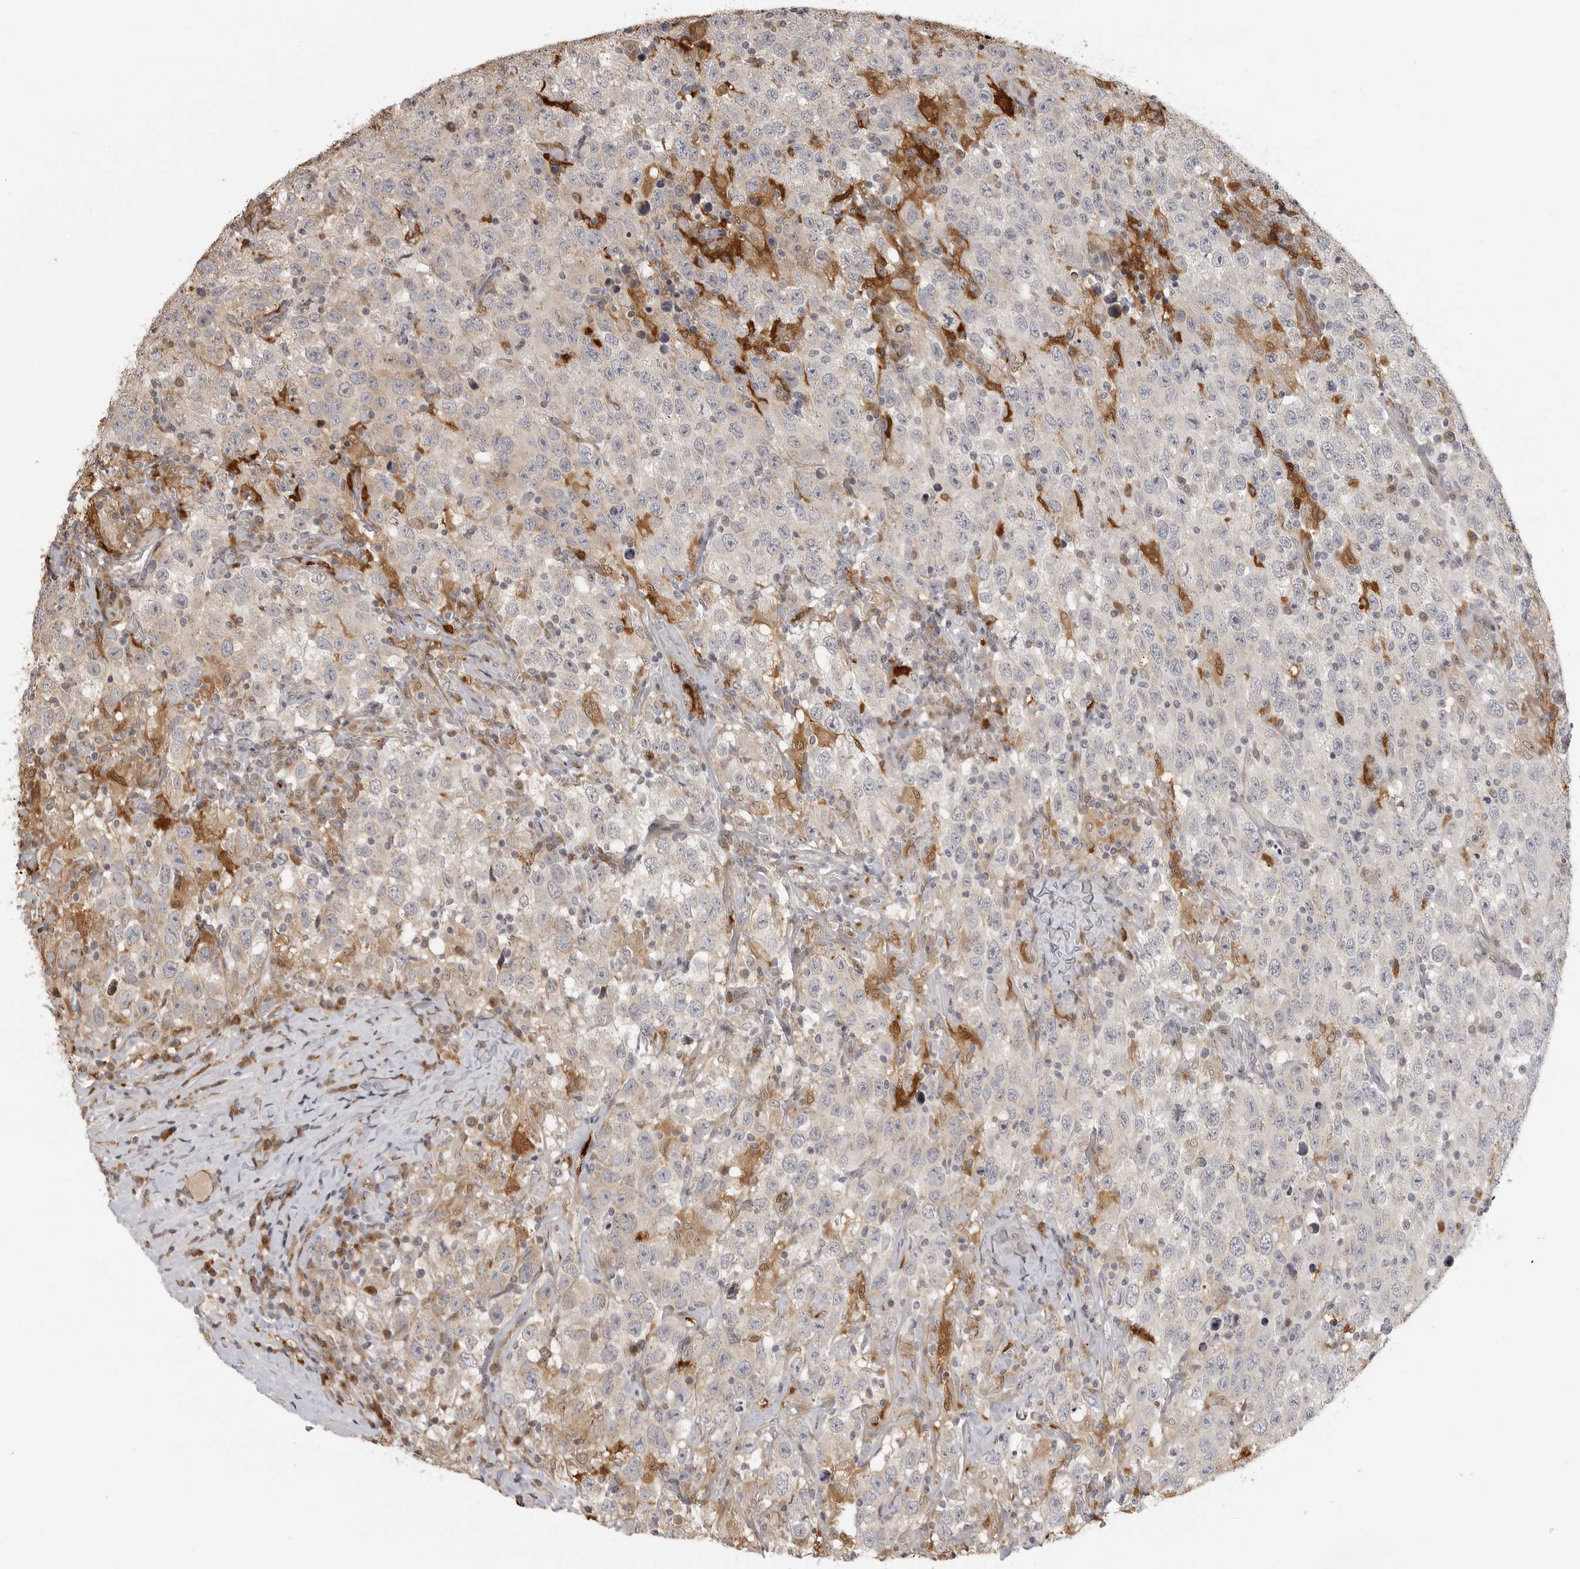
{"staining": {"intensity": "negative", "quantity": "none", "location": "none"}, "tissue": "testis cancer", "cell_type": "Tumor cells", "image_type": "cancer", "snomed": [{"axis": "morphology", "description": "Seminoma, NOS"}, {"axis": "topography", "description": "Testis"}], "caption": "A histopathology image of testis cancer (seminoma) stained for a protein exhibits no brown staining in tumor cells.", "gene": "IDO1", "patient": {"sex": "male", "age": 41}}